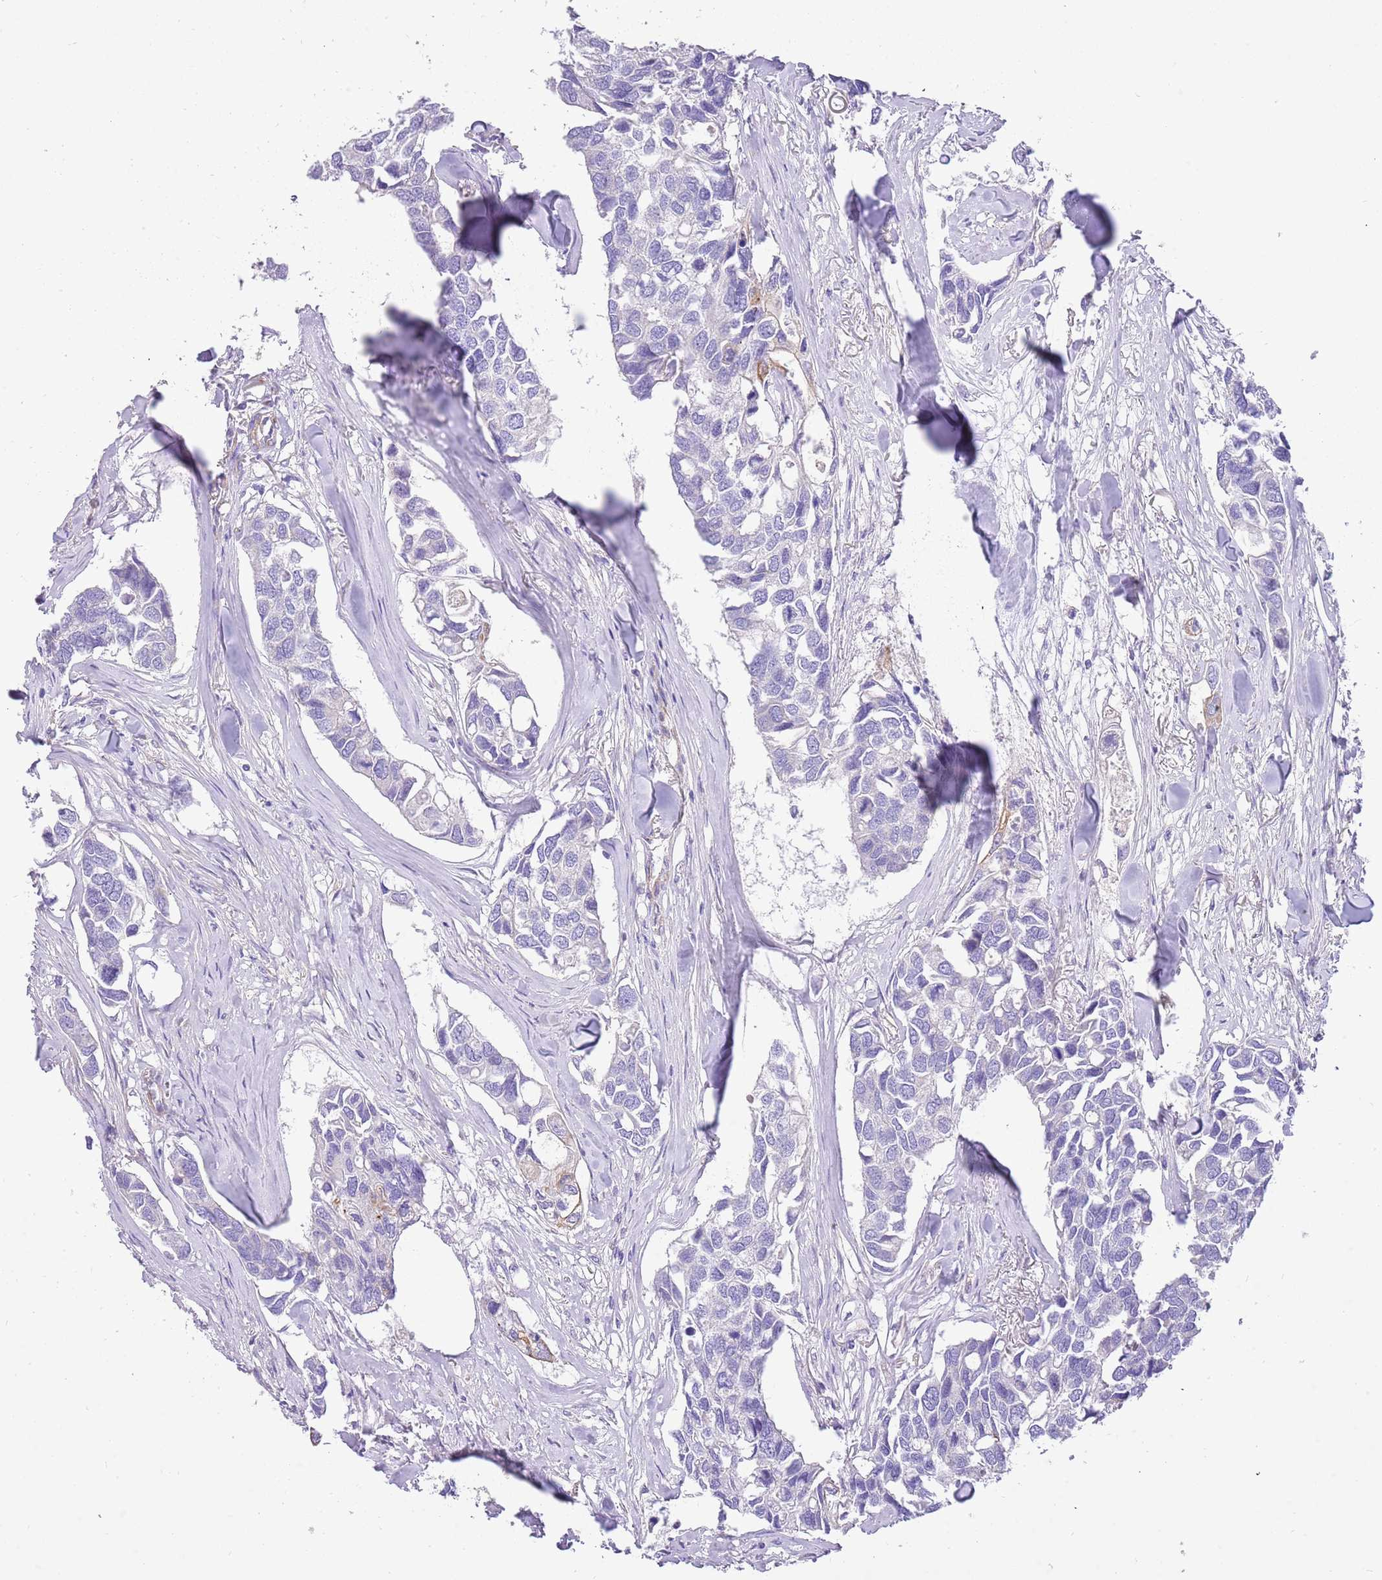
{"staining": {"intensity": "negative", "quantity": "none", "location": "none"}, "tissue": "breast cancer", "cell_type": "Tumor cells", "image_type": "cancer", "snomed": [{"axis": "morphology", "description": "Duct carcinoma"}, {"axis": "topography", "description": "Breast"}], "caption": "Tumor cells are negative for protein expression in human breast invasive ductal carcinoma.", "gene": "SERINC3", "patient": {"sex": "female", "age": 83}}